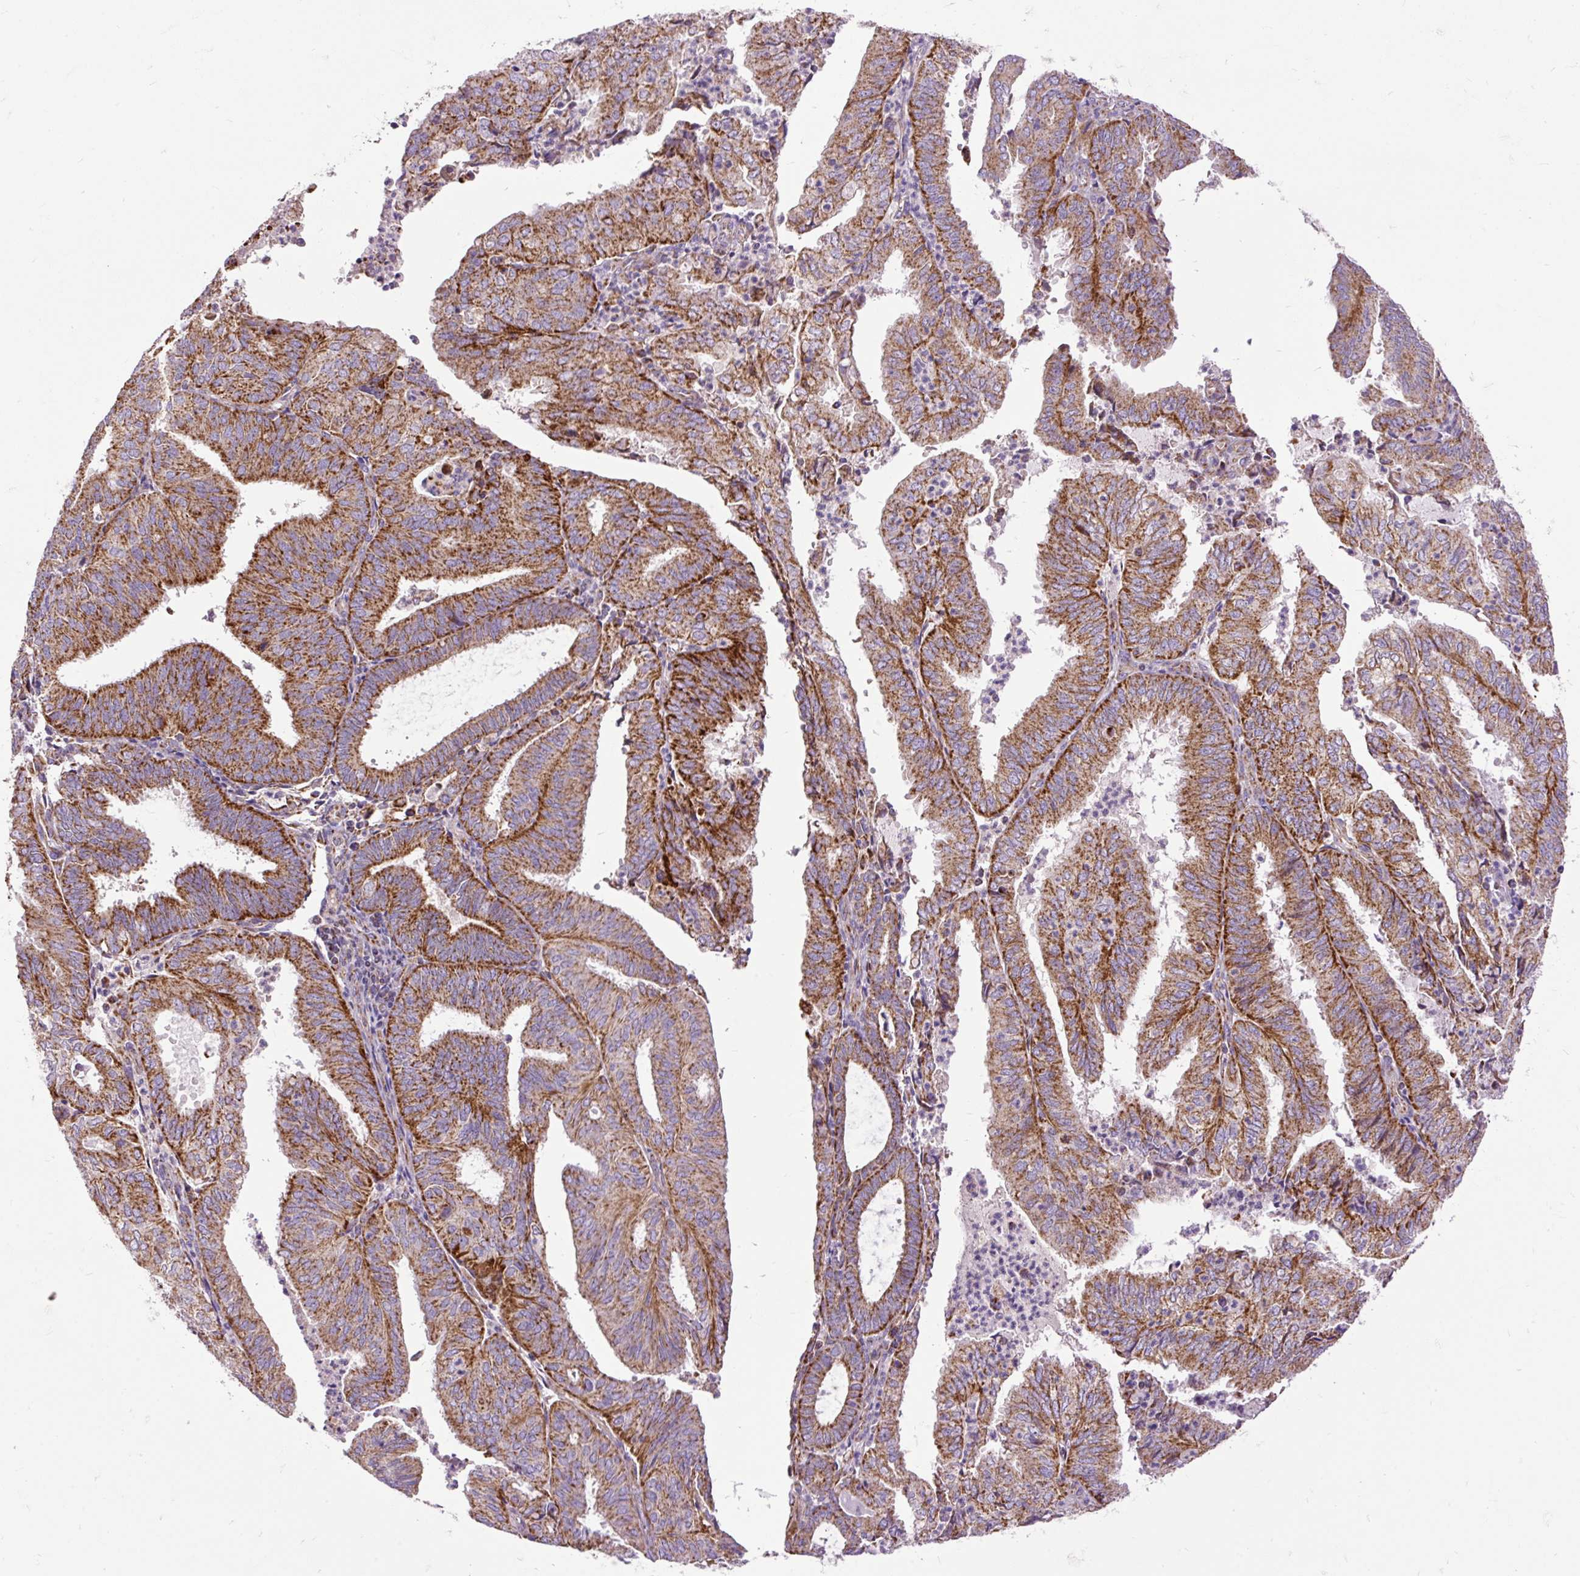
{"staining": {"intensity": "strong", "quantity": ">75%", "location": "cytoplasmic/membranous"}, "tissue": "endometrial cancer", "cell_type": "Tumor cells", "image_type": "cancer", "snomed": [{"axis": "morphology", "description": "Adenocarcinoma, NOS"}, {"axis": "topography", "description": "Uterus"}], "caption": "Tumor cells reveal strong cytoplasmic/membranous expression in approximately >75% of cells in endometrial cancer.", "gene": "TOMM40", "patient": {"sex": "female", "age": 60}}